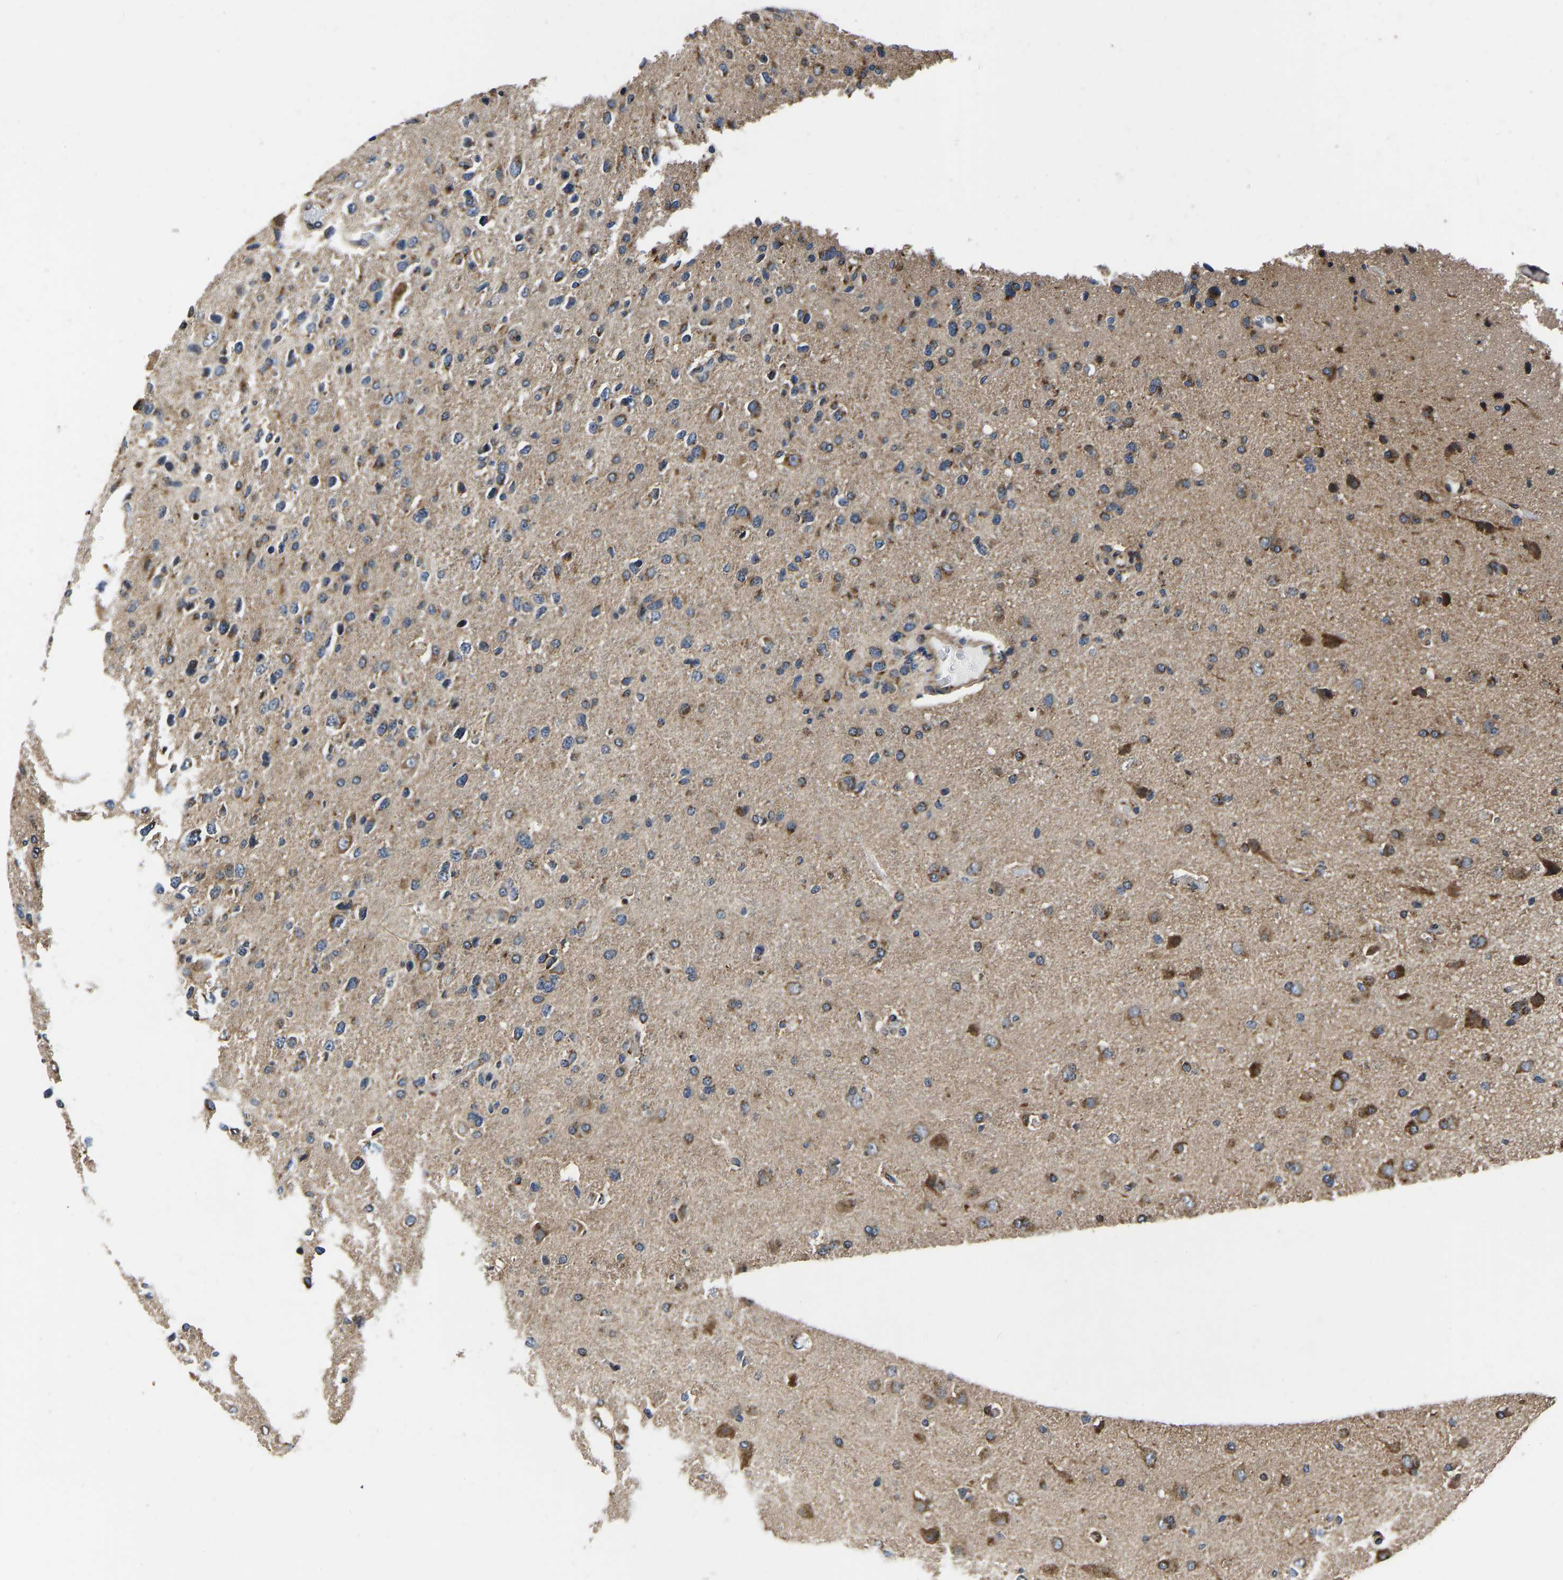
{"staining": {"intensity": "moderate", "quantity": ">75%", "location": "cytoplasmic/membranous"}, "tissue": "glioma", "cell_type": "Tumor cells", "image_type": "cancer", "snomed": [{"axis": "morphology", "description": "Glioma, malignant, High grade"}, {"axis": "topography", "description": "Brain"}], "caption": "The photomicrograph exhibits staining of malignant high-grade glioma, revealing moderate cytoplasmic/membranous protein expression (brown color) within tumor cells. The staining was performed using DAB (3,3'-diaminobenzidine), with brown indicating positive protein expression. Nuclei are stained blue with hematoxylin.", "gene": "RABAC1", "patient": {"sex": "female", "age": 58}}